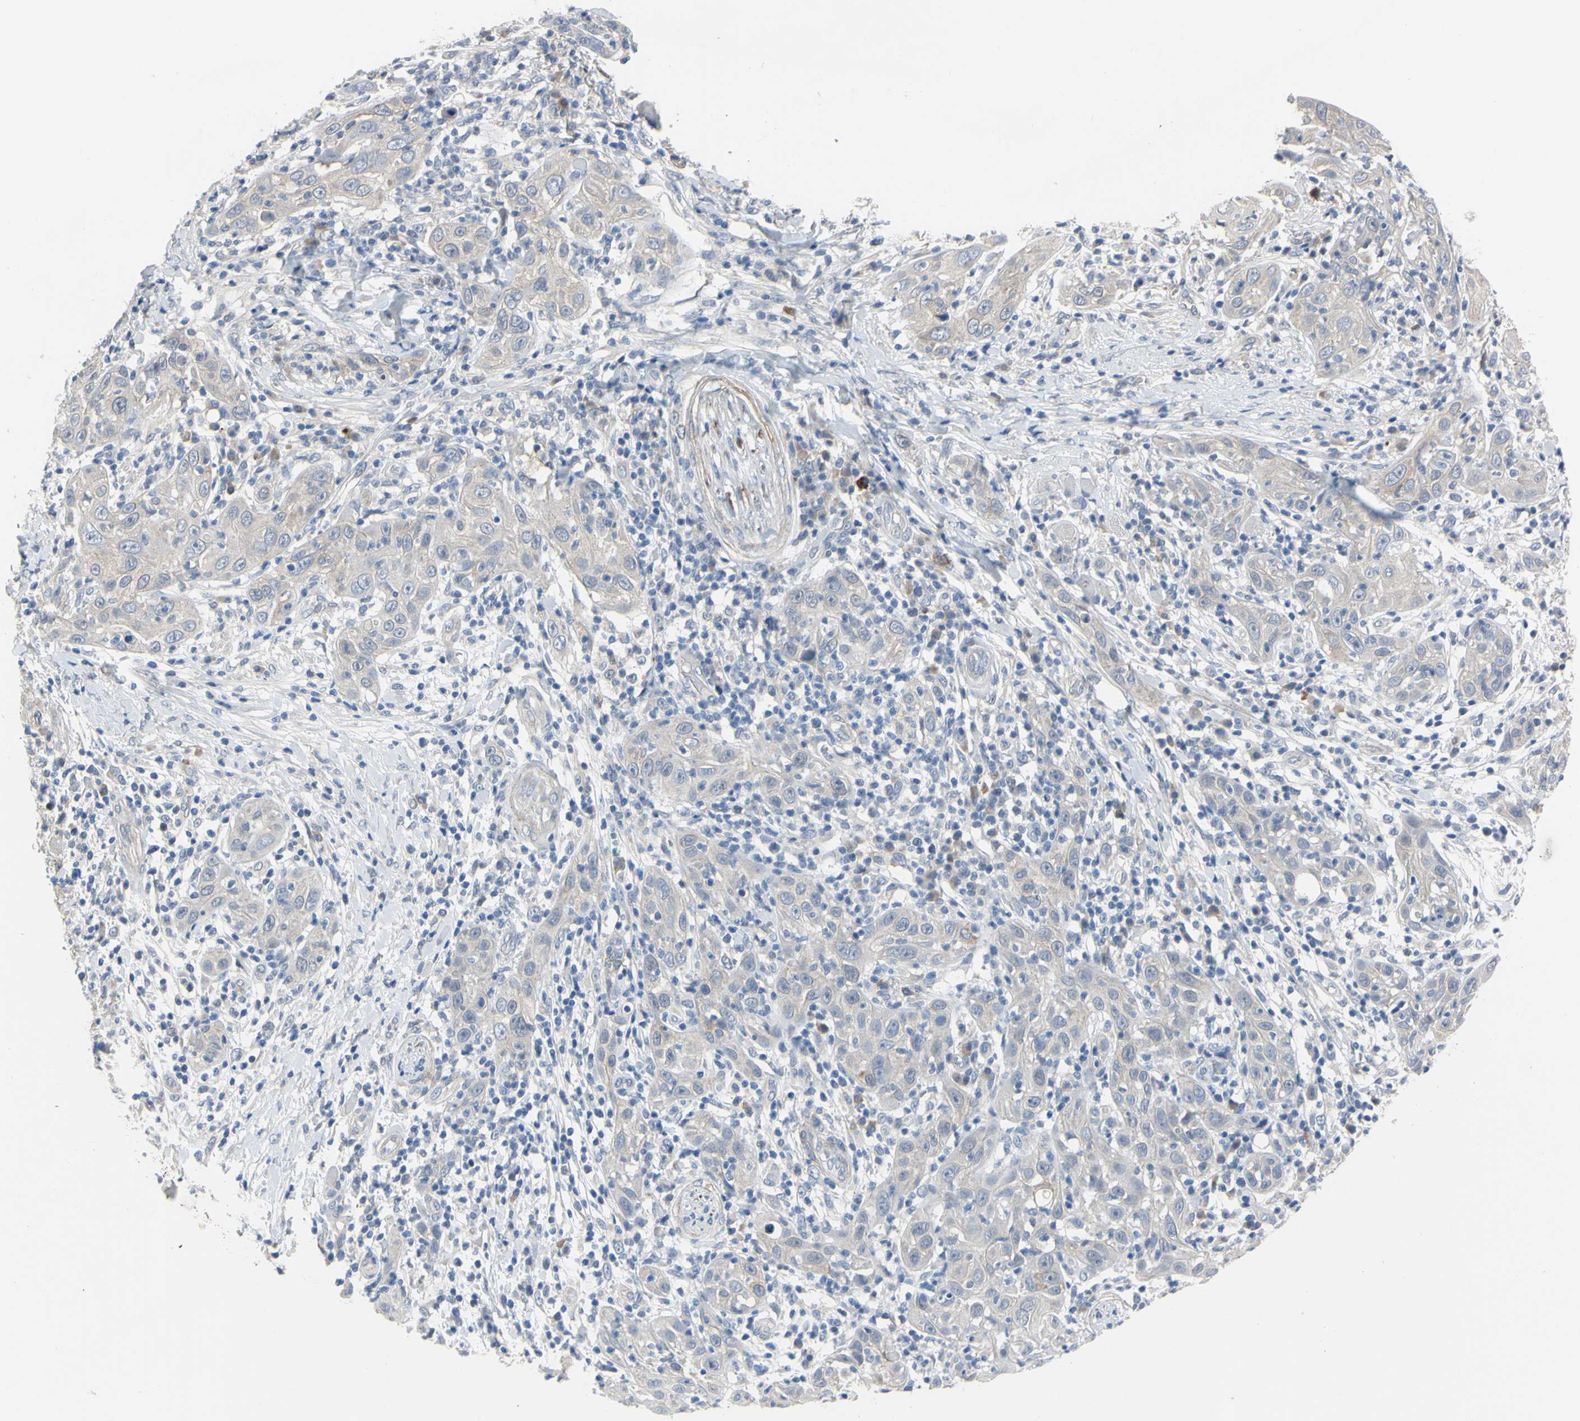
{"staining": {"intensity": "negative", "quantity": "none", "location": "none"}, "tissue": "skin cancer", "cell_type": "Tumor cells", "image_type": "cancer", "snomed": [{"axis": "morphology", "description": "Squamous cell carcinoma, NOS"}, {"axis": "topography", "description": "Skin"}], "caption": "Human skin cancer stained for a protein using IHC shows no staining in tumor cells.", "gene": "LHX9", "patient": {"sex": "female", "age": 88}}